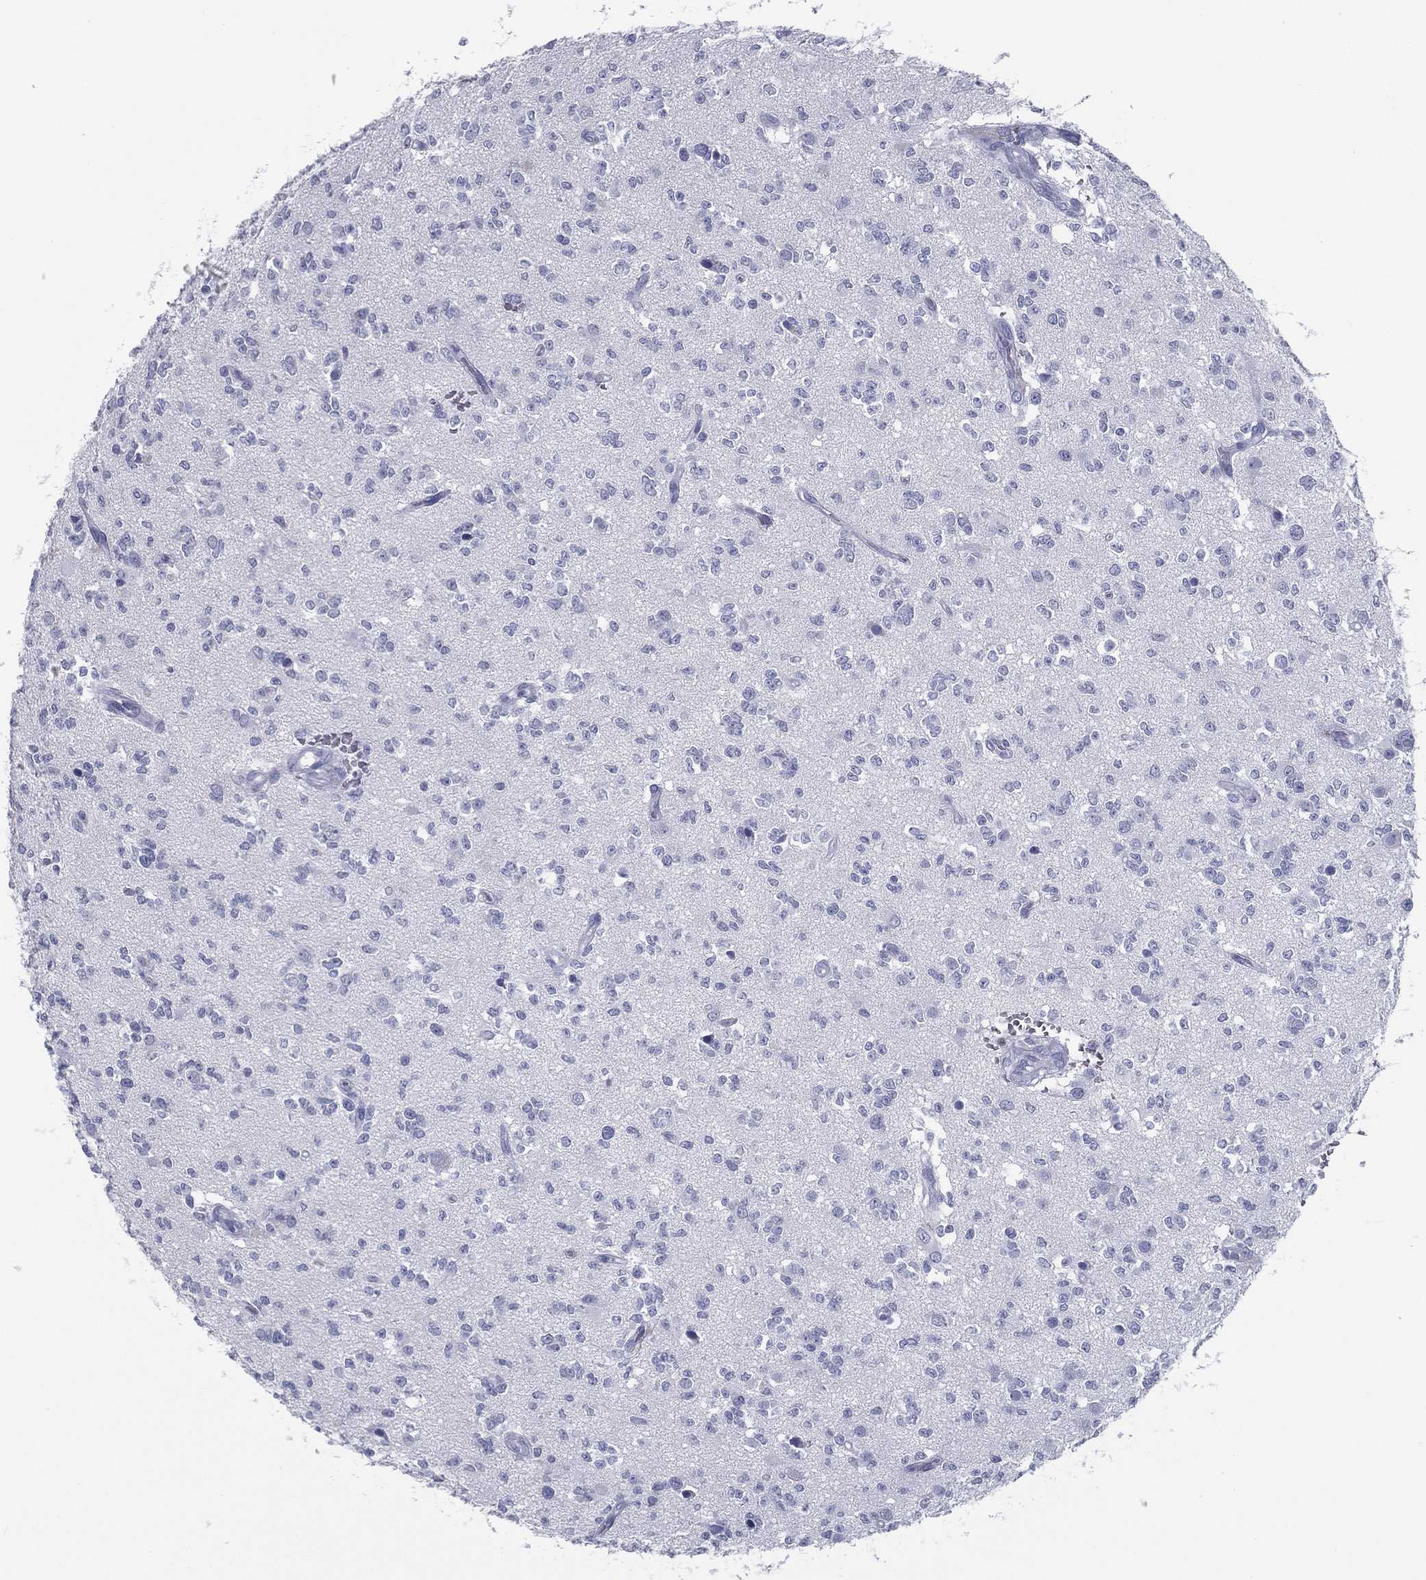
{"staining": {"intensity": "negative", "quantity": "none", "location": "none"}, "tissue": "glioma", "cell_type": "Tumor cells", "image_type": "cancer", "snomed": [{"axis": "morphology", "description": "Glioma, malignant, Low grade"}, {"axis": "topography", "description": "Brain"}], "caption": "There is no significant positivity in tumor cells of malignant low-grade glioma.", "gene": "PYHIN1", "patient": {"sex": "female", "age": 45}}